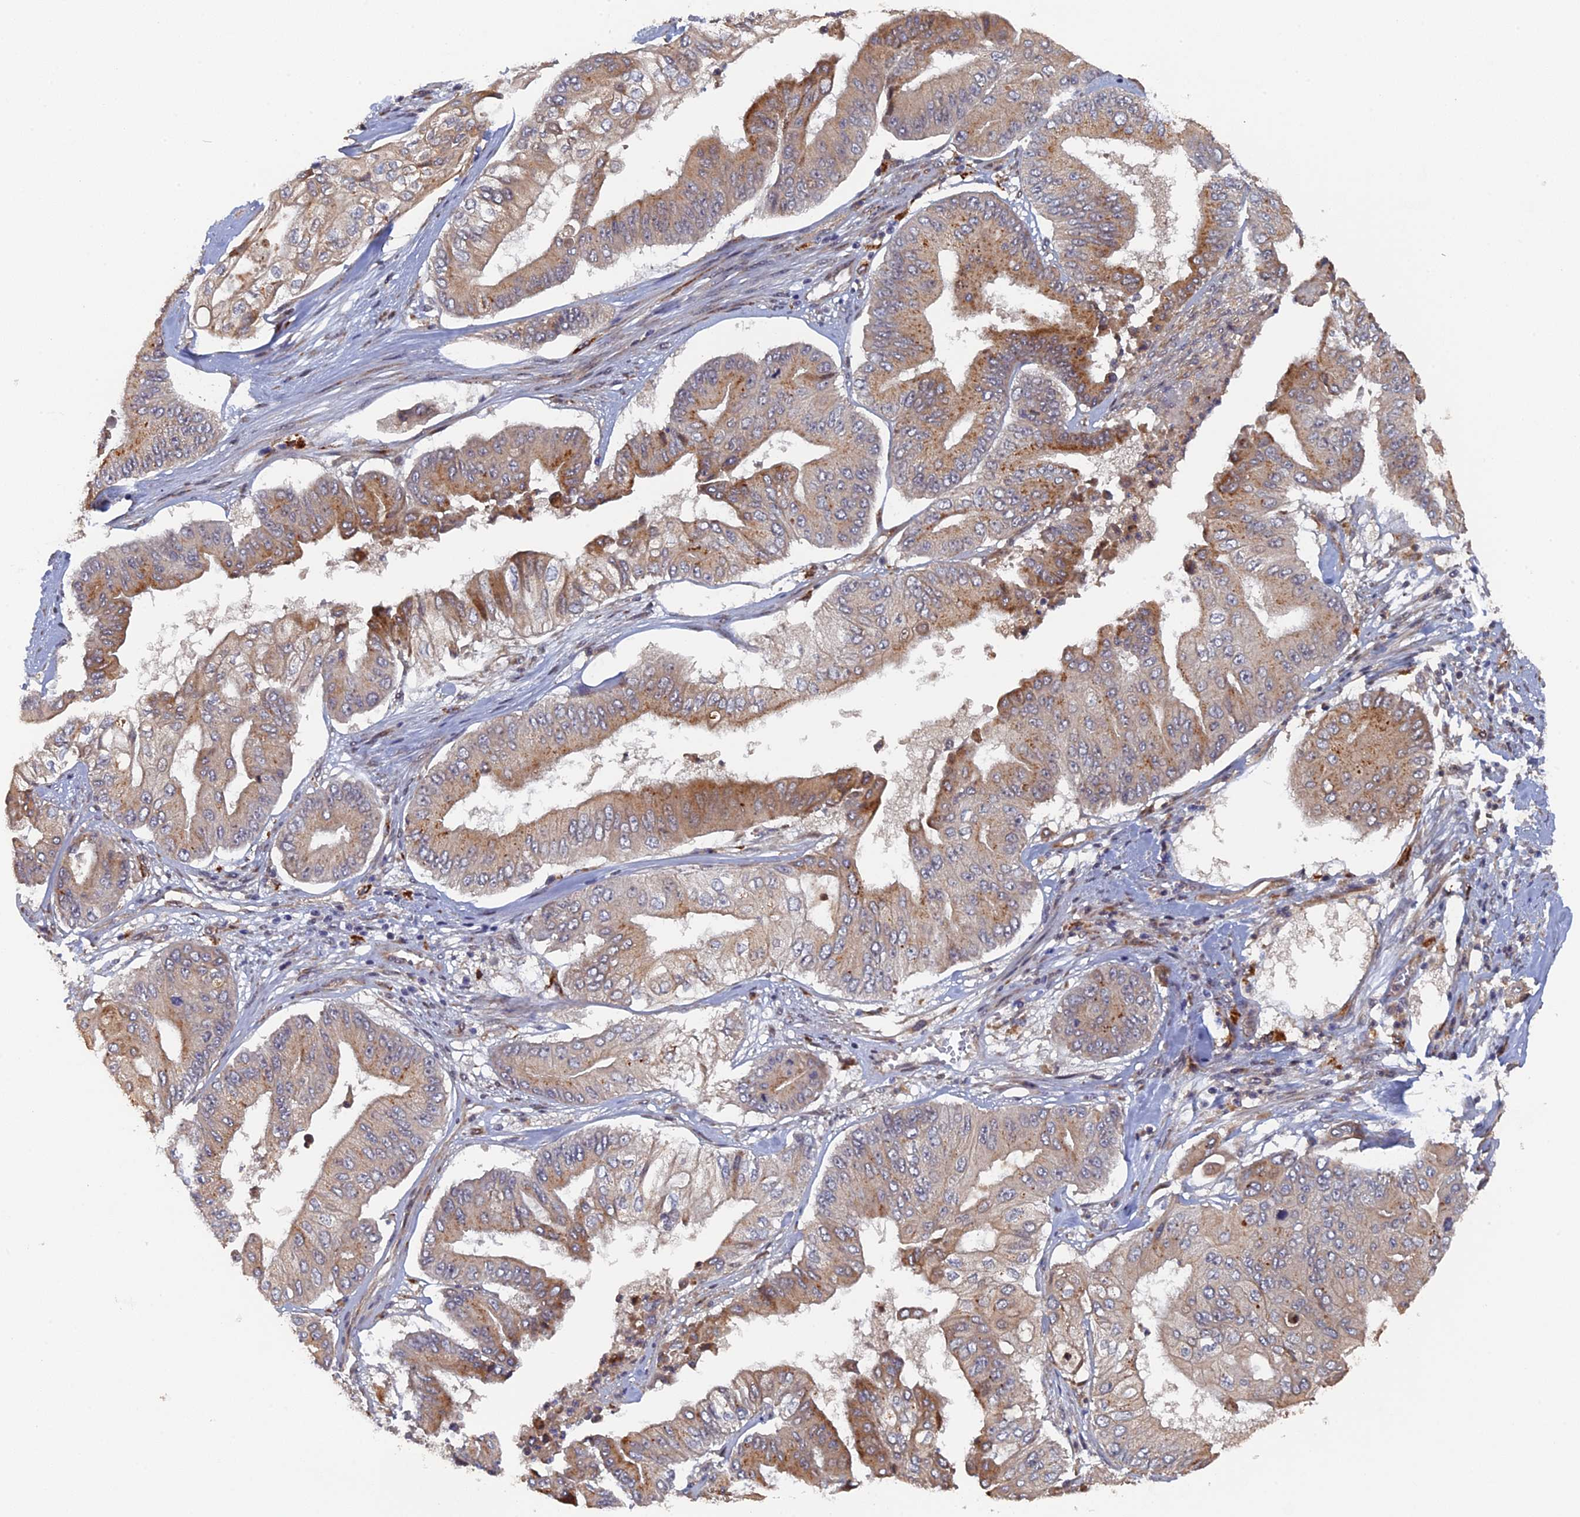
{"staining": {"intensity": "moderate", "quantity": "25%-75%", "location": "cytoplasmic/membranous"}, "tissue": "pancreatic cancer", "cell_type": "Tumor cells", "image_type": "cancer", "snomed": [{"axis": "morphology", "description": "Adenocarcinoma, NOS"}, {"axis": "topography", "description": "Pancreas"}], "caption": "This is a histology image of immunohistochemistry staining of pancreatic adenocarcinoma, which shows moderate positivity in the cytoplasmic/membranous of tumor cells.", "gene": "VPS37C", "patient": {"sex": "female", "age": 77}}